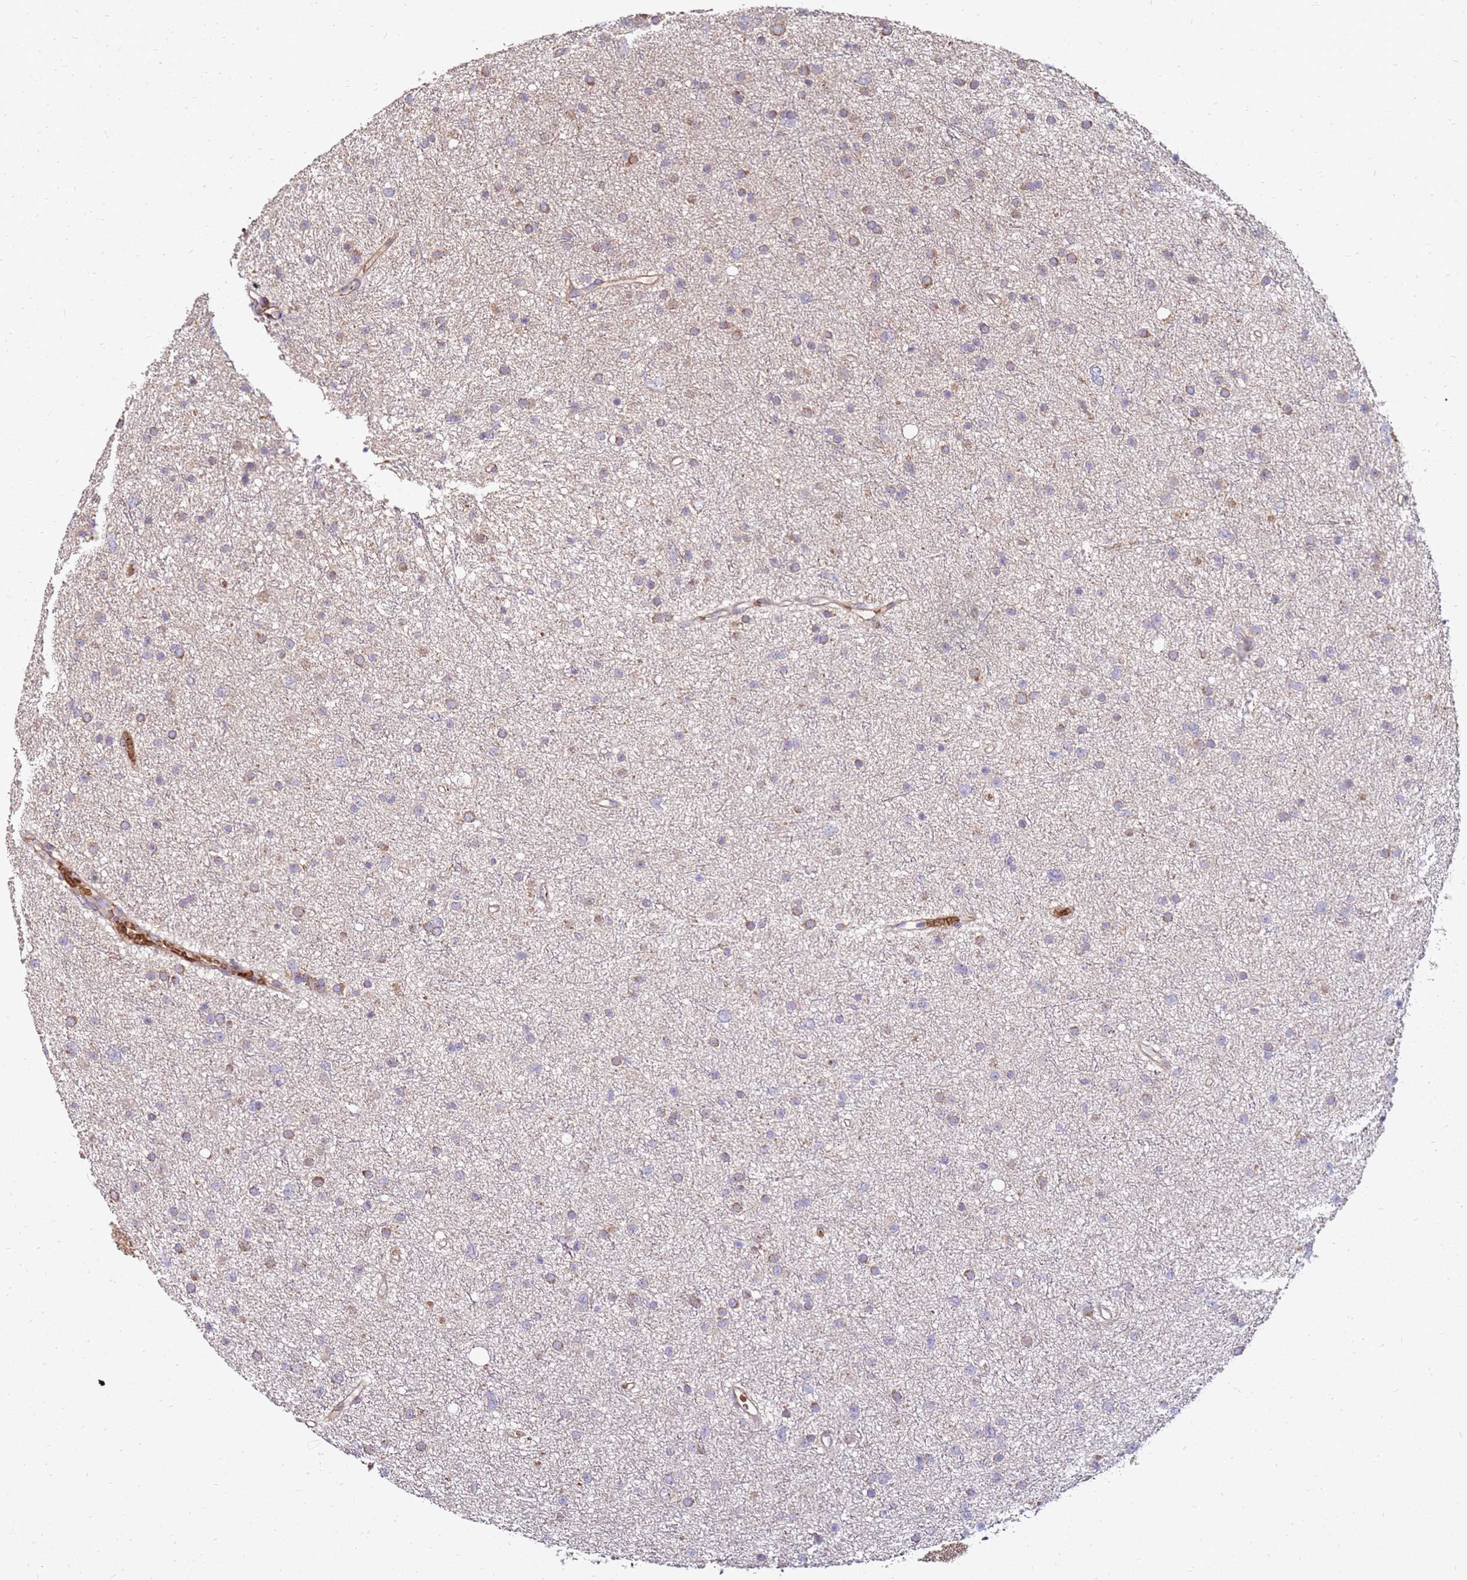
{"staining": {"intensity": "moderate", "quantity": "25%-75%", "location": "cytoplasmic/membranous"}, "tissue": "glioma", "cell_type": "Tumor cells", "image_type": "cancer", "snomed": [{"axis": "morphology", "description": "Glioma, malignant, Low grade"}, {"axis": "topography", "description": "Cerebral cortex"}], "caption": "This micrograph exhibits immunohistochemistry (IHC) staining of human malignant low-grade glioma, with medium moderate cytoplasmic/membranous positivity in about 25%-75% of tumor cells.", "gene": "RNF11", "patient": {"sex": "female", "age": 39}}